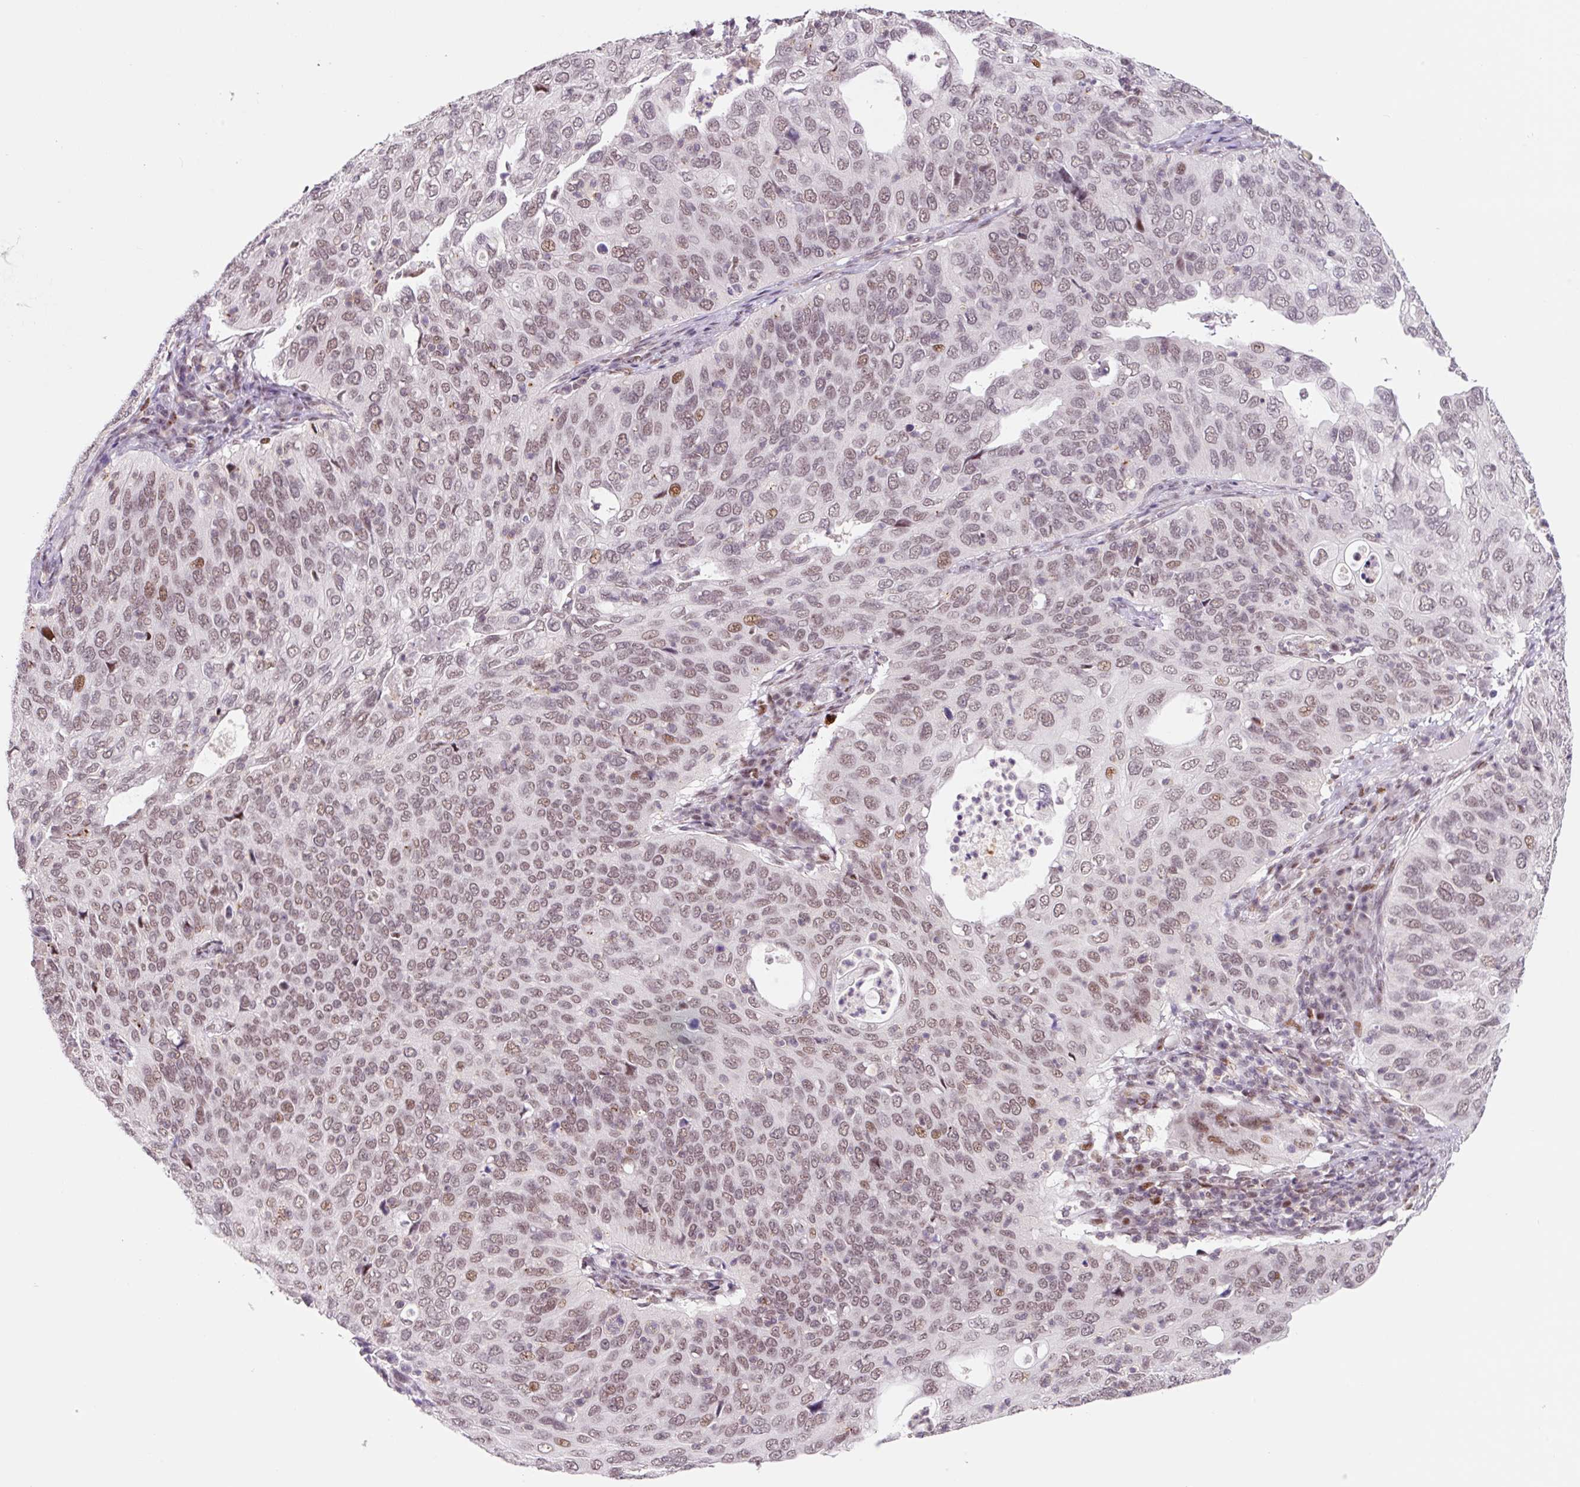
{"staining": {"intensity": "moderate", "quantity": ">75%", "location": "nuclear"}, "tissue": "cervical cancer", "cell_type": "Tumor cells", "image_type": "cancer", "snomed": [{"axis": "morphology", "description": "Squamous cell carcinoma, NOS"}, {"axis": "topography", "description": "Cervix"}], "caption": "Moderate nuclear expression for a protein is identified in approximately >75% of tumor cells of cervical cancer (squamous cell carcinoma) using immunohistochemistry (IHC).", "gene": "CCNL2", "patient": {"sex": "female", "age": 36}}